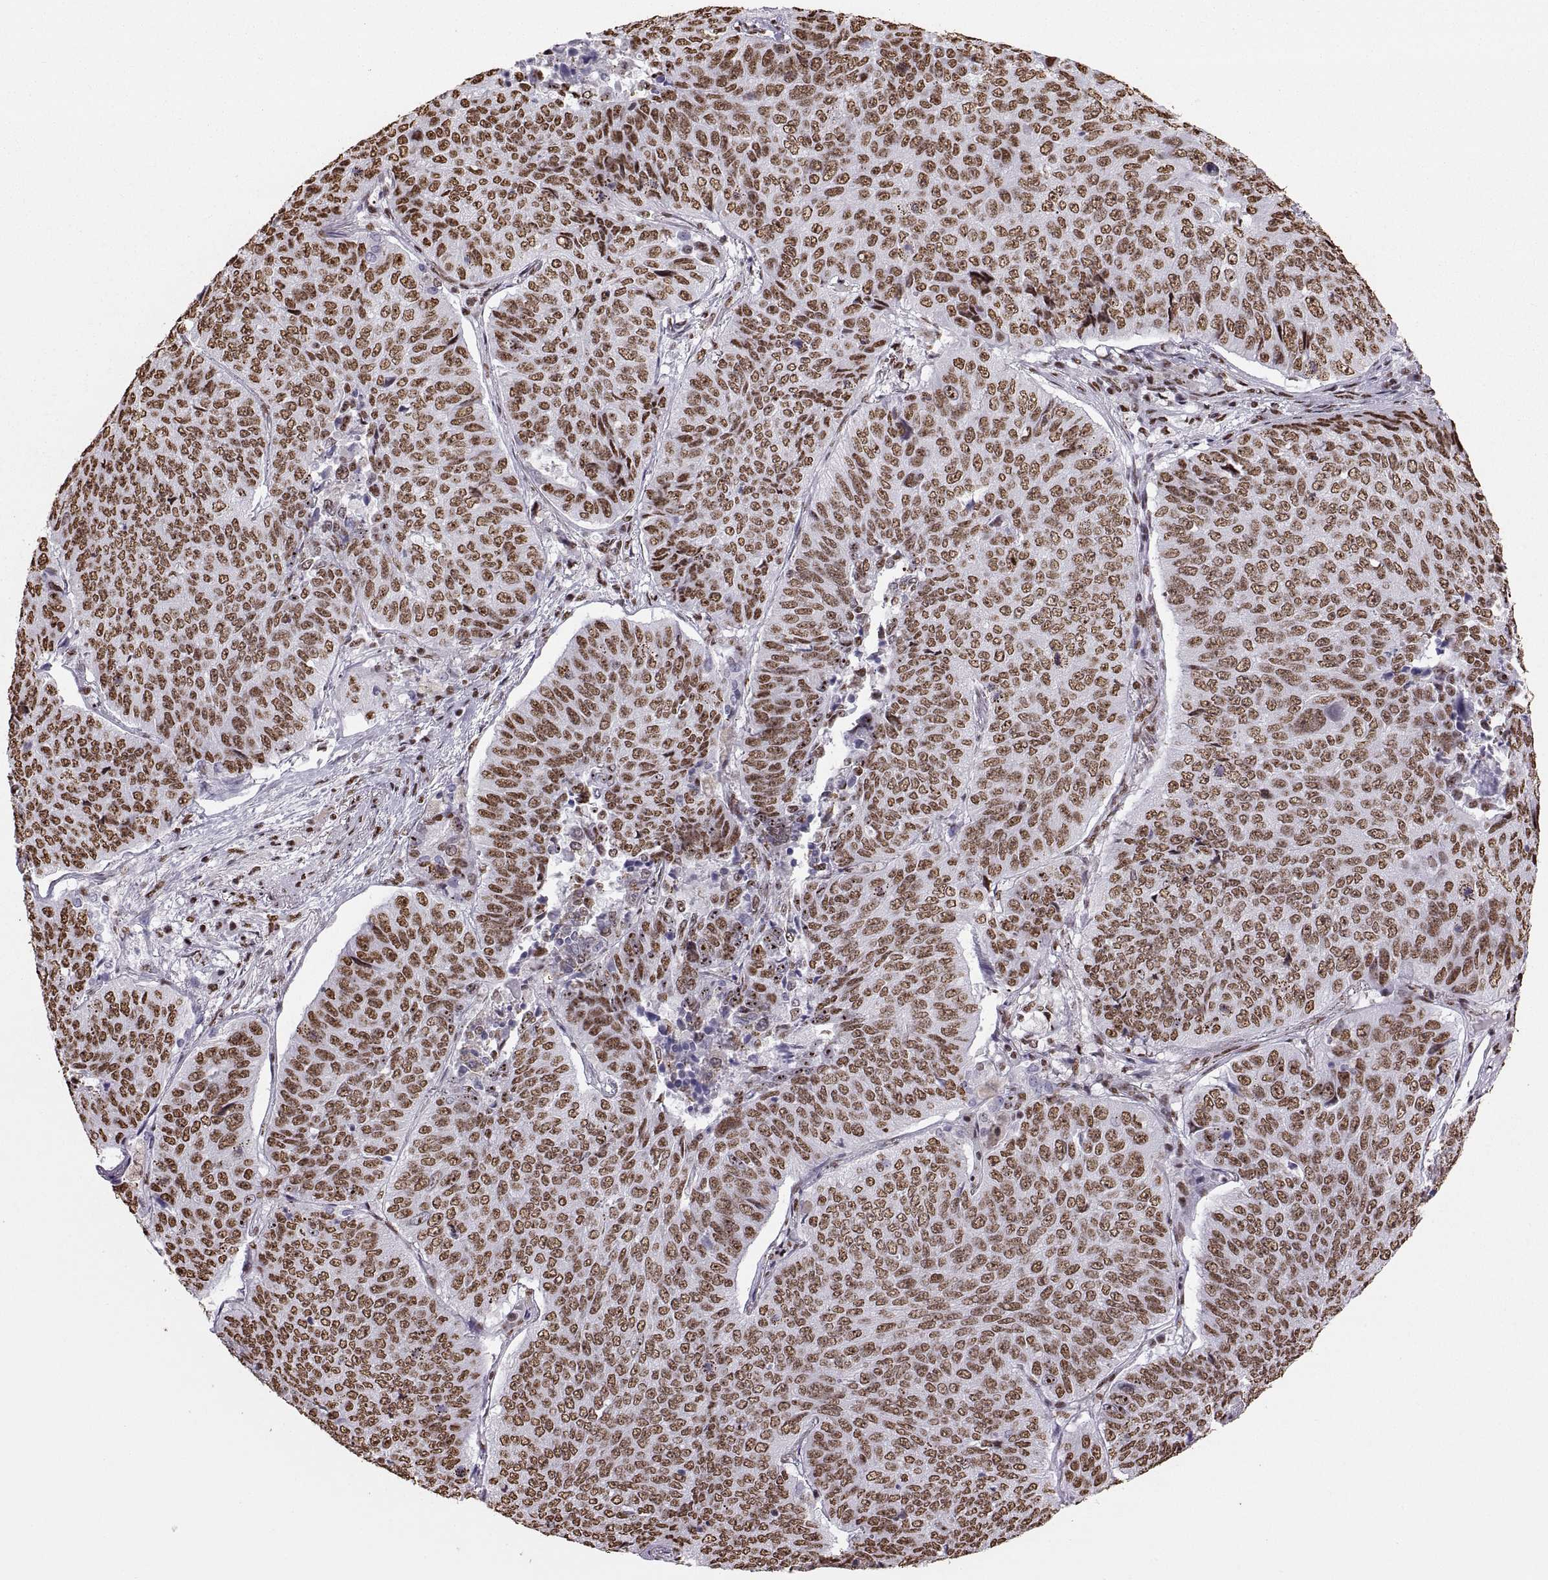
{"staining": {"intensity": "moderate", "quantity": ">75%", "location": "nuclear"}, "tissue": "lung cancer", "cell_type": "Tumor cells", "image_type": "cancer", "snomed": [{"axis": "morphology", "description": "Normal tissue, NOS"}, {"axis": "morphology", "description": "Squamous cell carcinoma, NOS"}, {"axis": "topography", "description": "Bronchus"}, {"axis": "topography", "description": "Lung"}], "caption": "Moderate nuclear staining is appreciated in about >75% of tumor cells in lung cancer.", "gene": "SNAI1", "patient": {"sex": "male", "age": 64}}